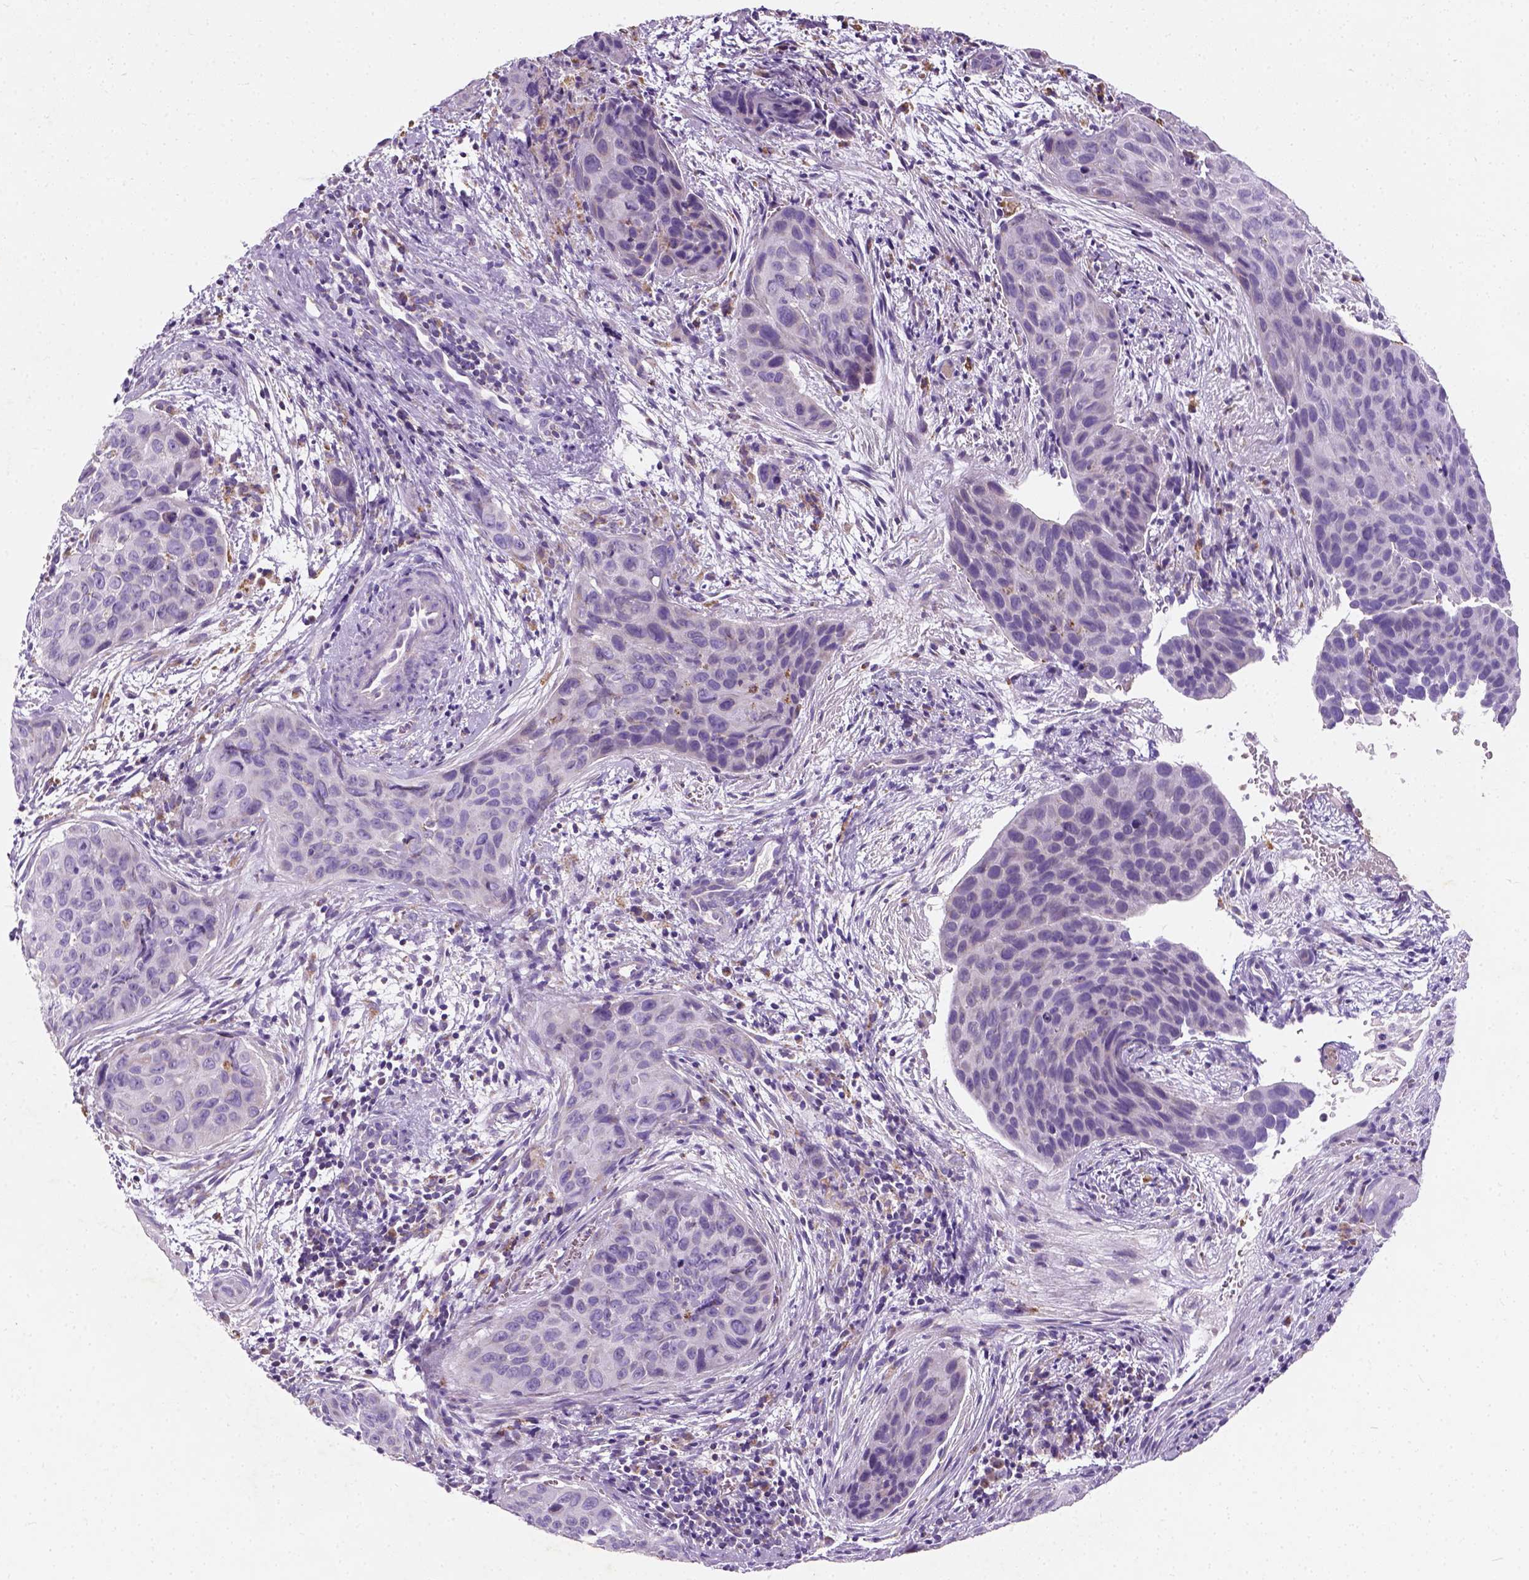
{"staining": {"intensity": "negative", "quantity": "none", "location": "none"}, "tissue": "cervical cancer", "cell_type": "Tumor cells", "image_type": "cancer", "snomed": [{"axis": "morphology", "description": "Squamous cell carcinoma, NOS"}, {"axis": "topography", "description": "Cervix"}], "caption": "IHC photomicrograph of cervical squamous cell carcinoma stained for a protein (brown), which reveals no expression in tumor cells.", "gene": "CHODL", "patient": {"sex": "female", "age": 35}}